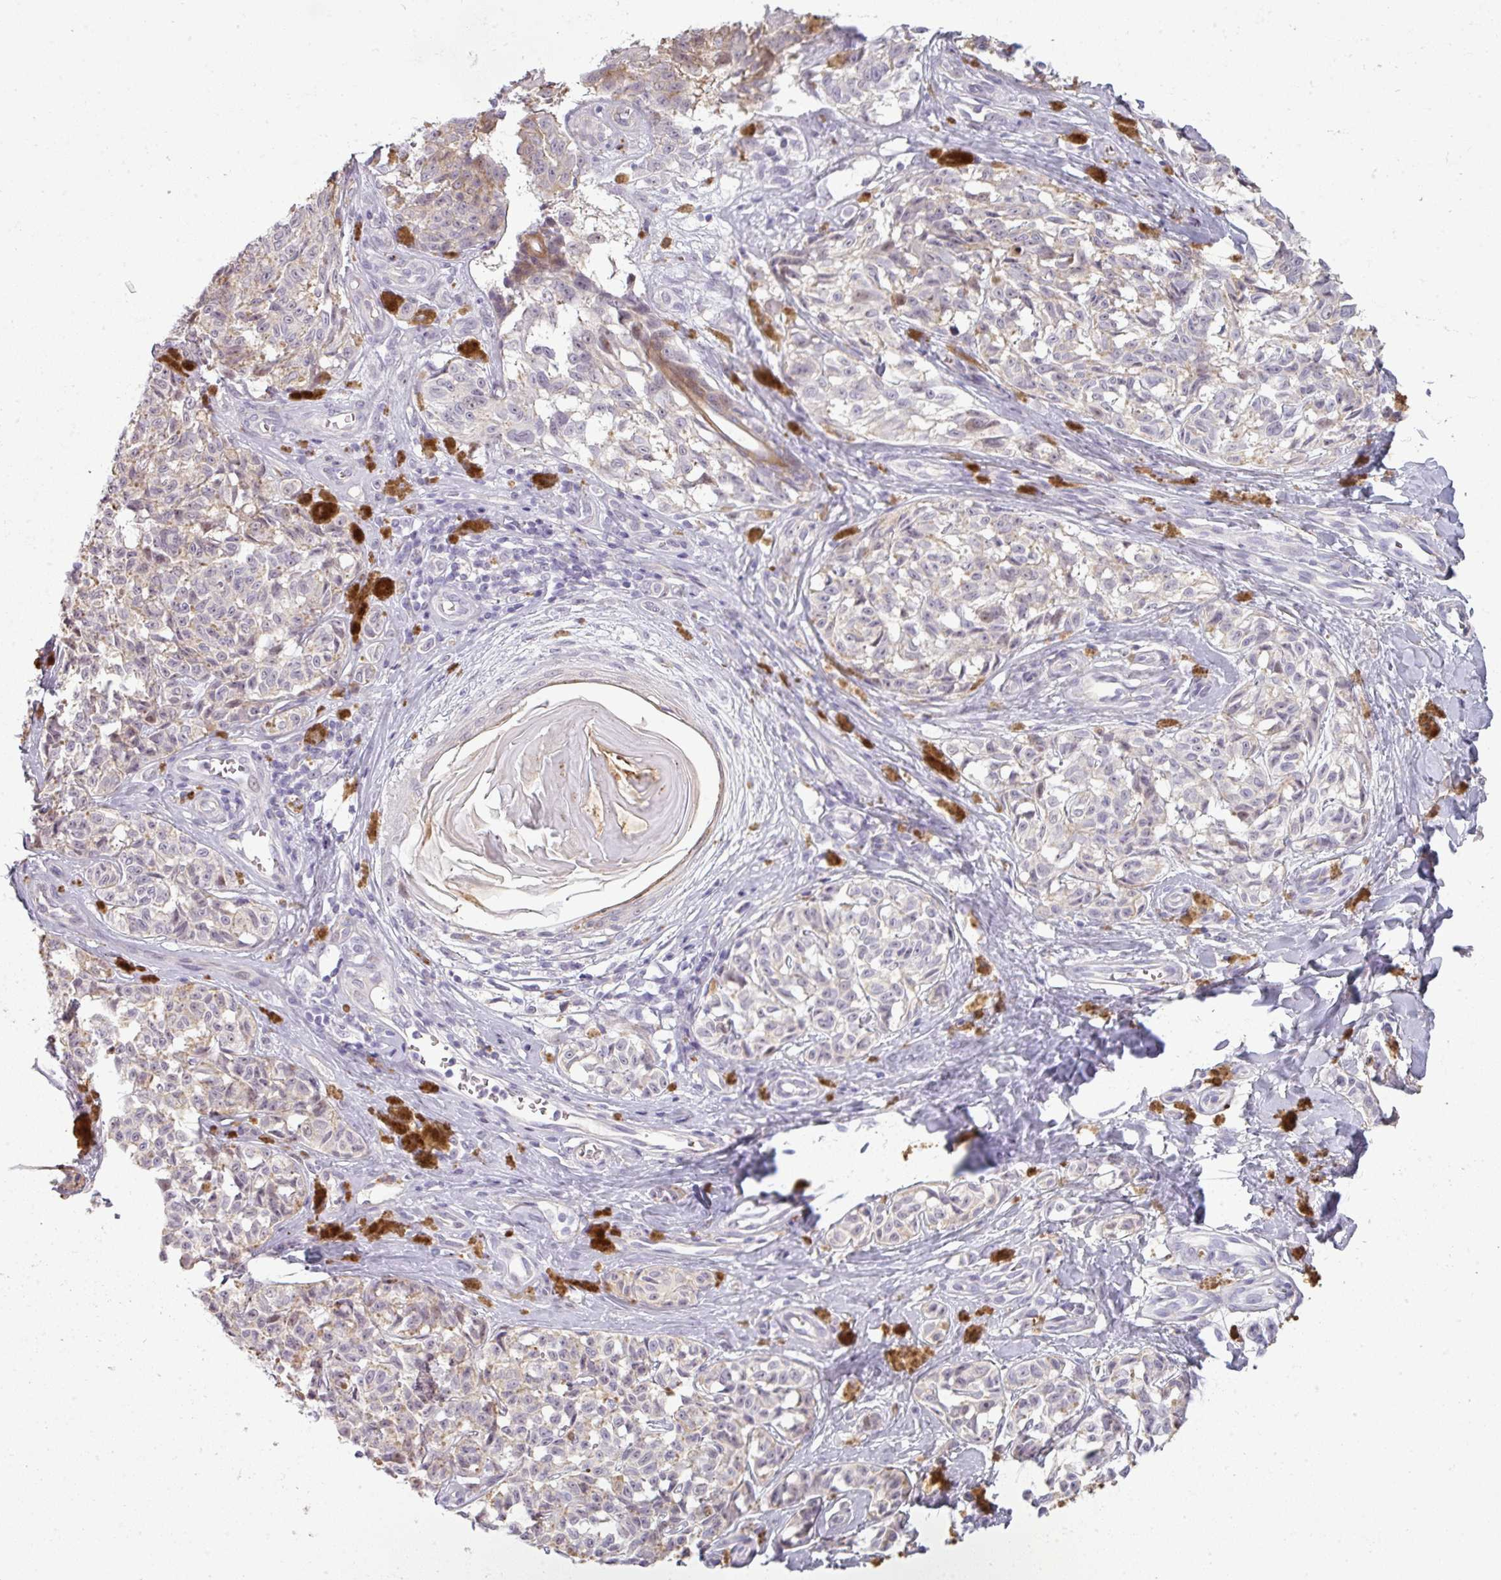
{"staining": {"intensity": "negative", "quantity": "none", "location": "none"}, "tissue": "melanoma", "cell_type": "Tumor cells", "image_type": "cancer", "snomed": [{"axis": "morphology", "description": "Malignant melanoma, NOS"}, {"axis": "topography", "description": "Skin"}], "caption": "There is no significant positivity in tumor cells of malignant melanoma. Brightfield microscopy of IHC stained with DAB (brown) and hematoxylin (blue), captured at high magnification.", "gene": "C2orf16", "patient": {"sex": "female", "age": 65}}